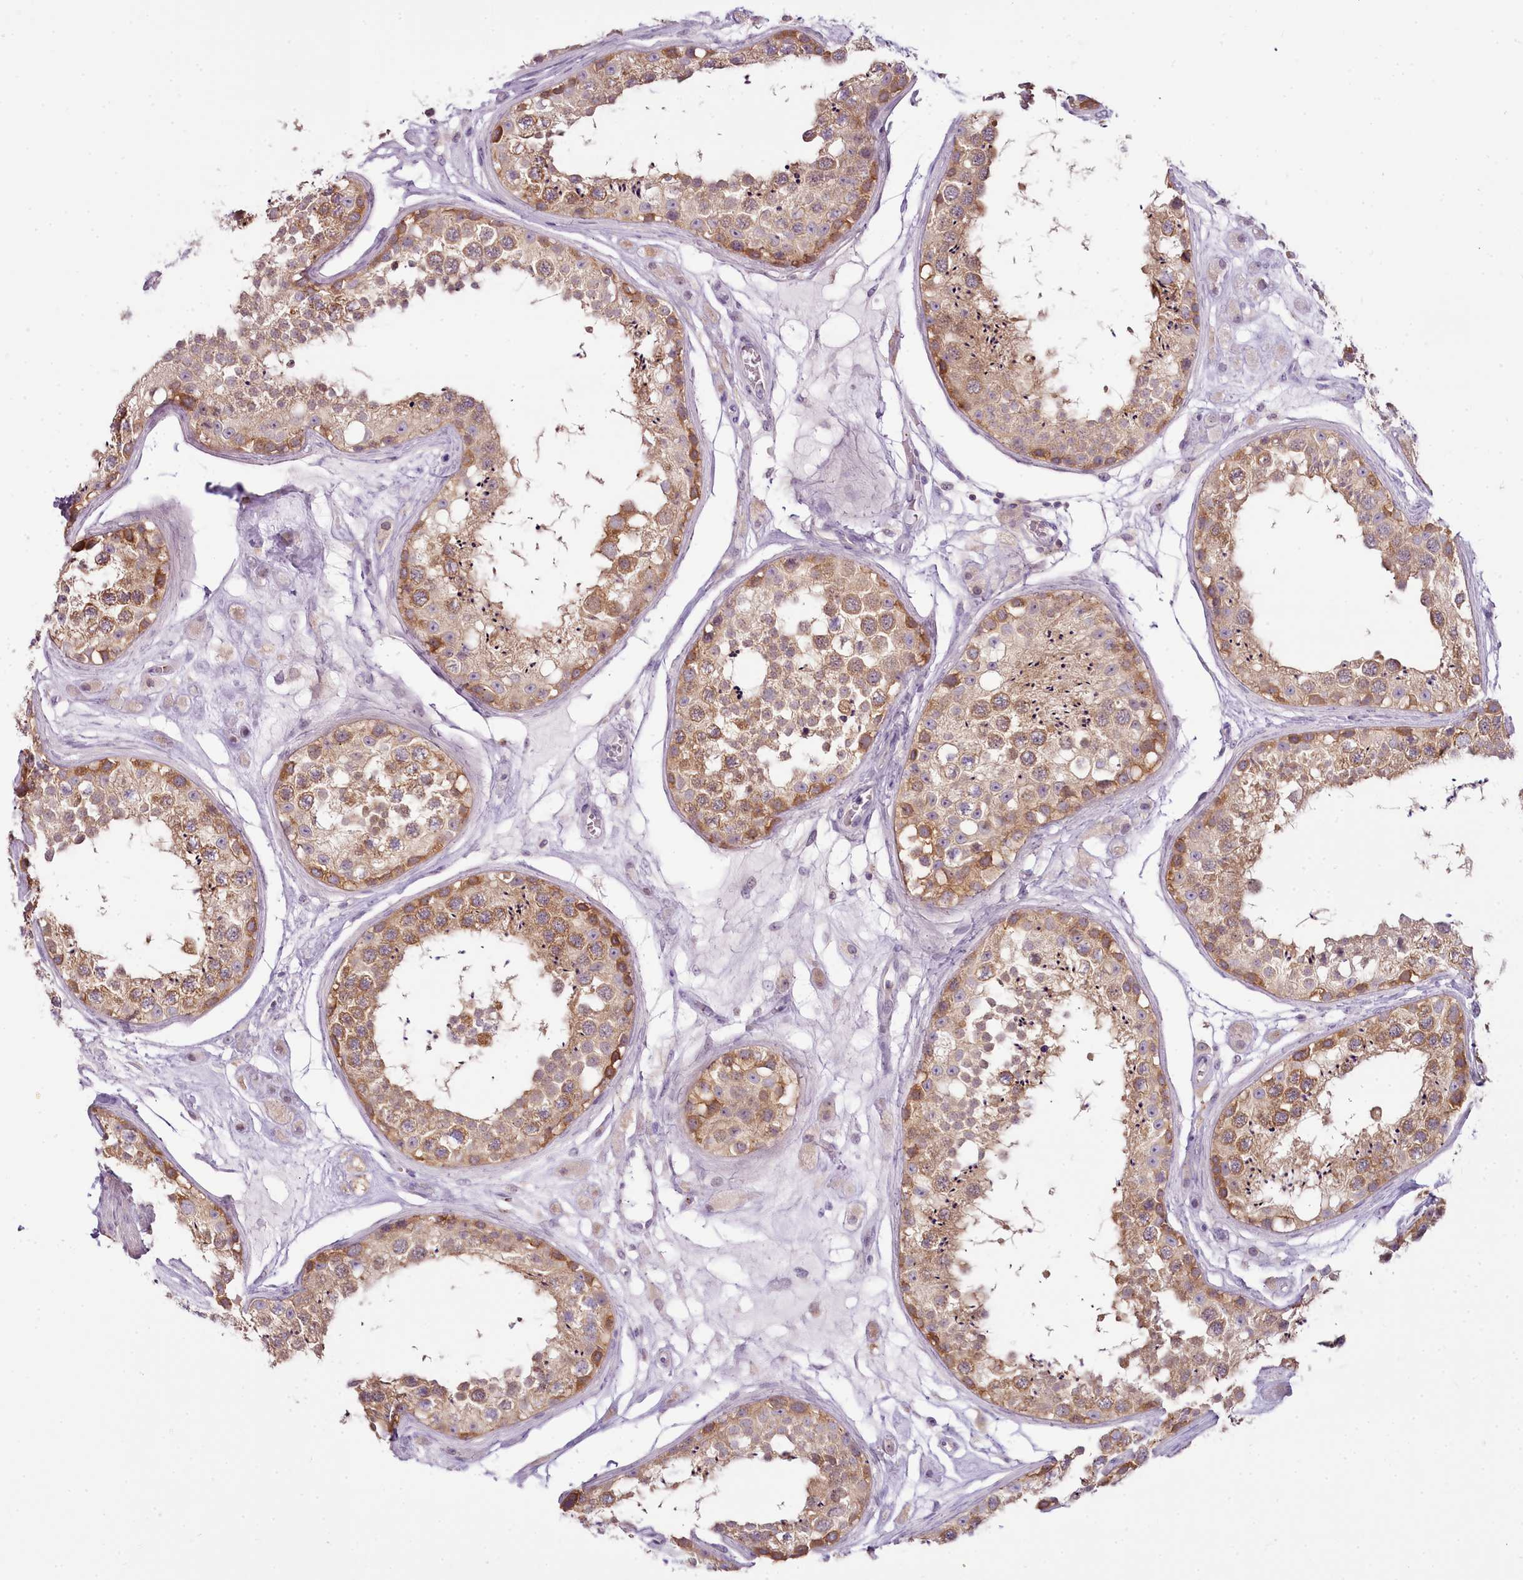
{"staining": {"intensity": "moderate", "quantity": ">75%", "location": "cytoplasmic/membranous"}, "tissue": "testis", "cell_type": "Cells in seminiferous ducts", "image_type": "normal", "snomed": [{"axis": "morphology", "description": "Normal tissue, NOS"}, {"axis": "topography", "description": "Testis"}], "caption": "Protein staining by immunohistochemistry exhibits moderate cytoplasmic/membranous staining in approximately >75% of cells in seminiferous ducts in normal testis.", "gene": "CAPN7", "patient": {"sex": "male", "age": 25}}